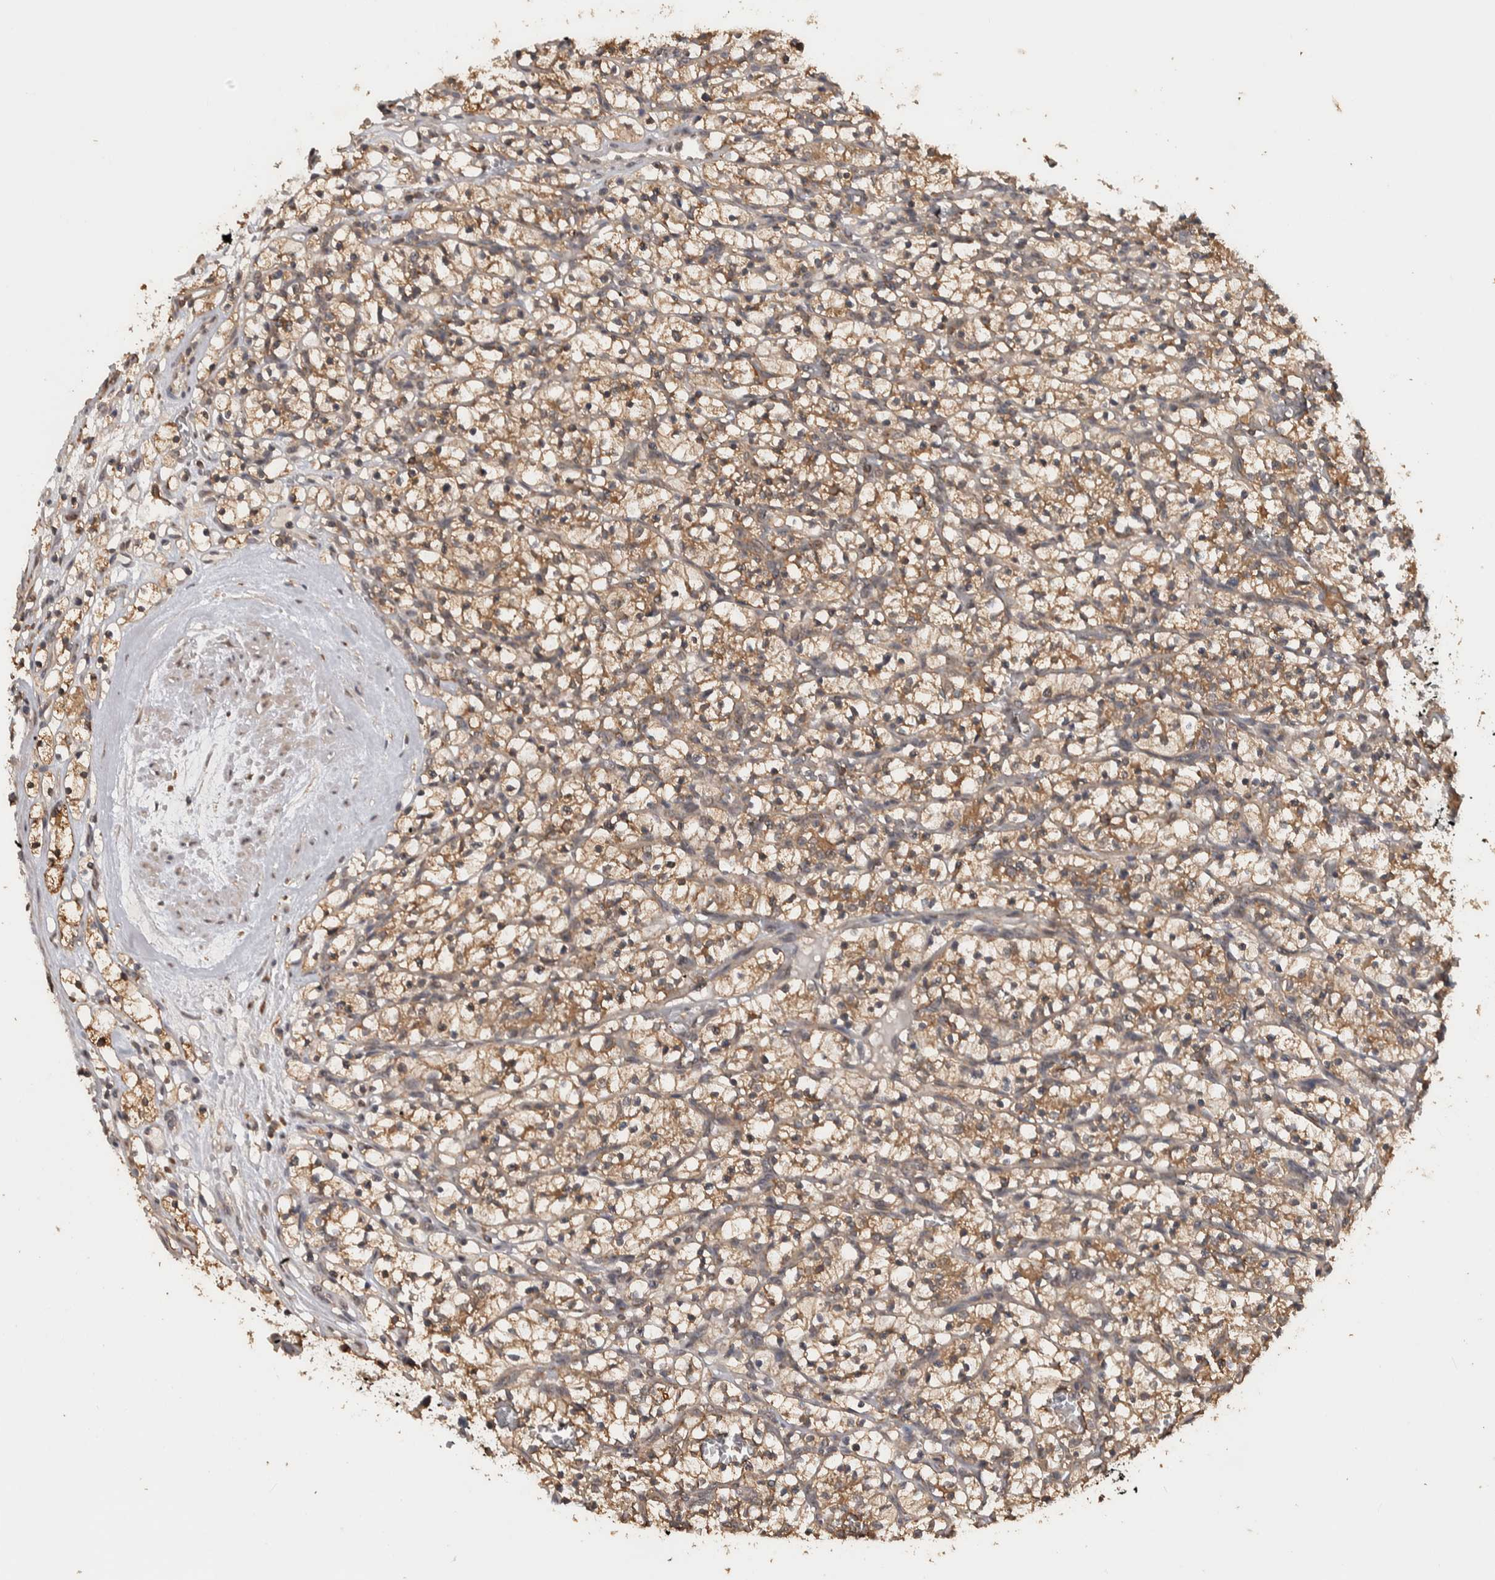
{"staining": {"intensity": "moderate", "quantity": ">75%", "location": "cytoplasmic/membranous"}, "tissue": "renal cancer", "cell_type": "Tumor cells", "image_type": "cancer", "snomed": [{"axis": "morphology", "description": "Adenocarcinoma, NOS"}, {"axis": "topography", "description": "Kidney"}], "caption": "Immunohistochemistry micrograph of neoplastic tissue: human adenocarcinoma (renal) stained using immunohistochemistry (IHC) reveals medium levels of moderate protein expression localized specifically in the cytoplasmic/membranous of tumor cells, appearing as a cytoplasmic/membranous brown color.", "gene": "DVL2", "patient": {"sex": "female", "age": 57}}